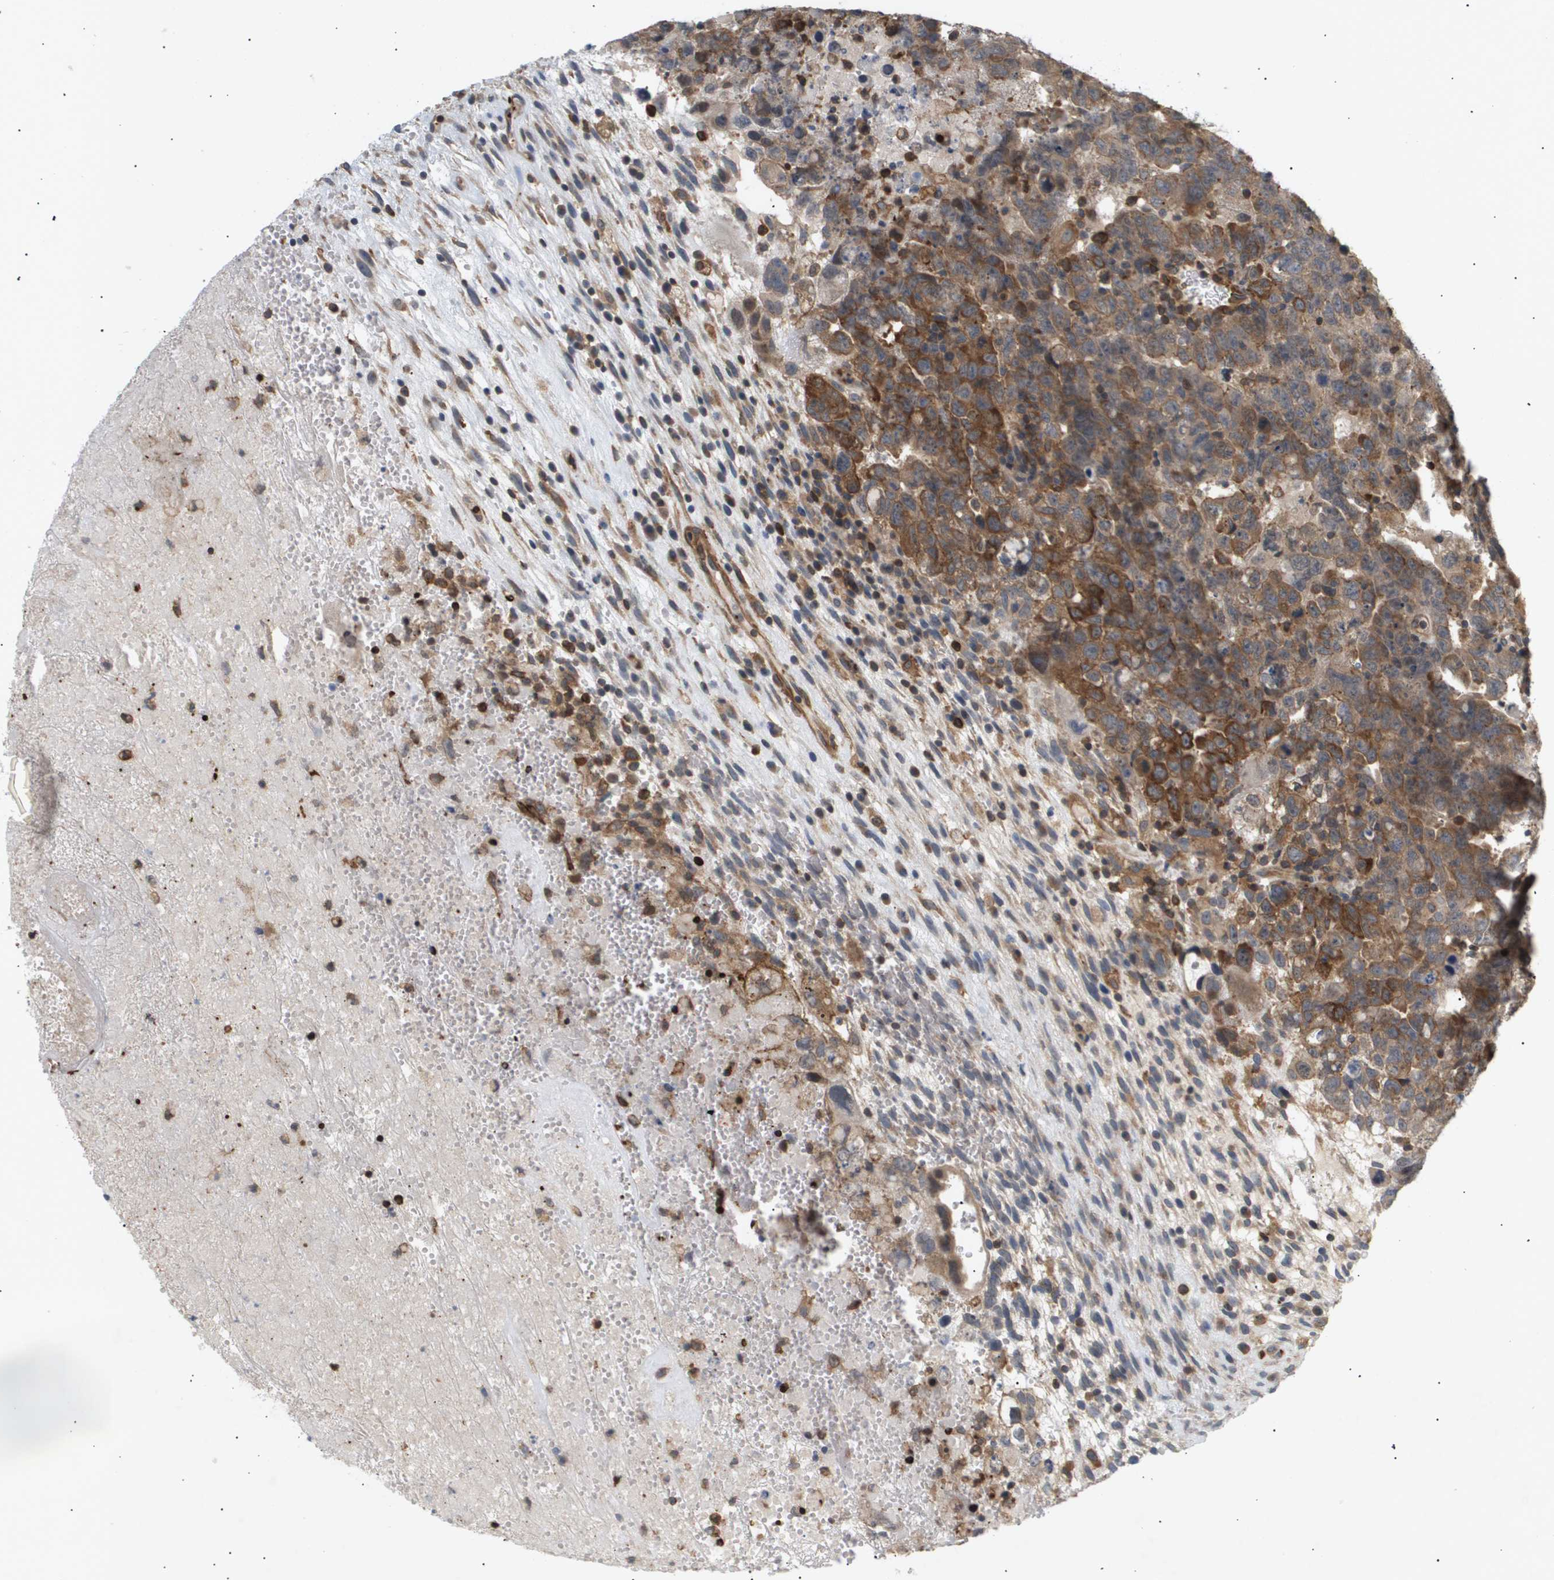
{"staining": {"intensity": "moderate", "quantity": ">75%", "location": "cytoplasmic/membranous"}, "tissue": "testis cancer", "cell_type": "Tumor cells", "image_type": "cancer", "snomed": [{"axis": "morphology", "description": "Carcinoma, Embryonal, NOS"}, {"axis": "topography", "description": "Testis"}], "caption": "The image exhibits immunohistochemical staining of embryonal carcinoma (testis). There is moderate cytoplasmic/membranous staining is seen in about >75% of tumor cells. (DAB = brown stain, brightfield microscopy at high magnification).", "gene": "CORO2B", "patient": {"sex": "male", "age": 28}}